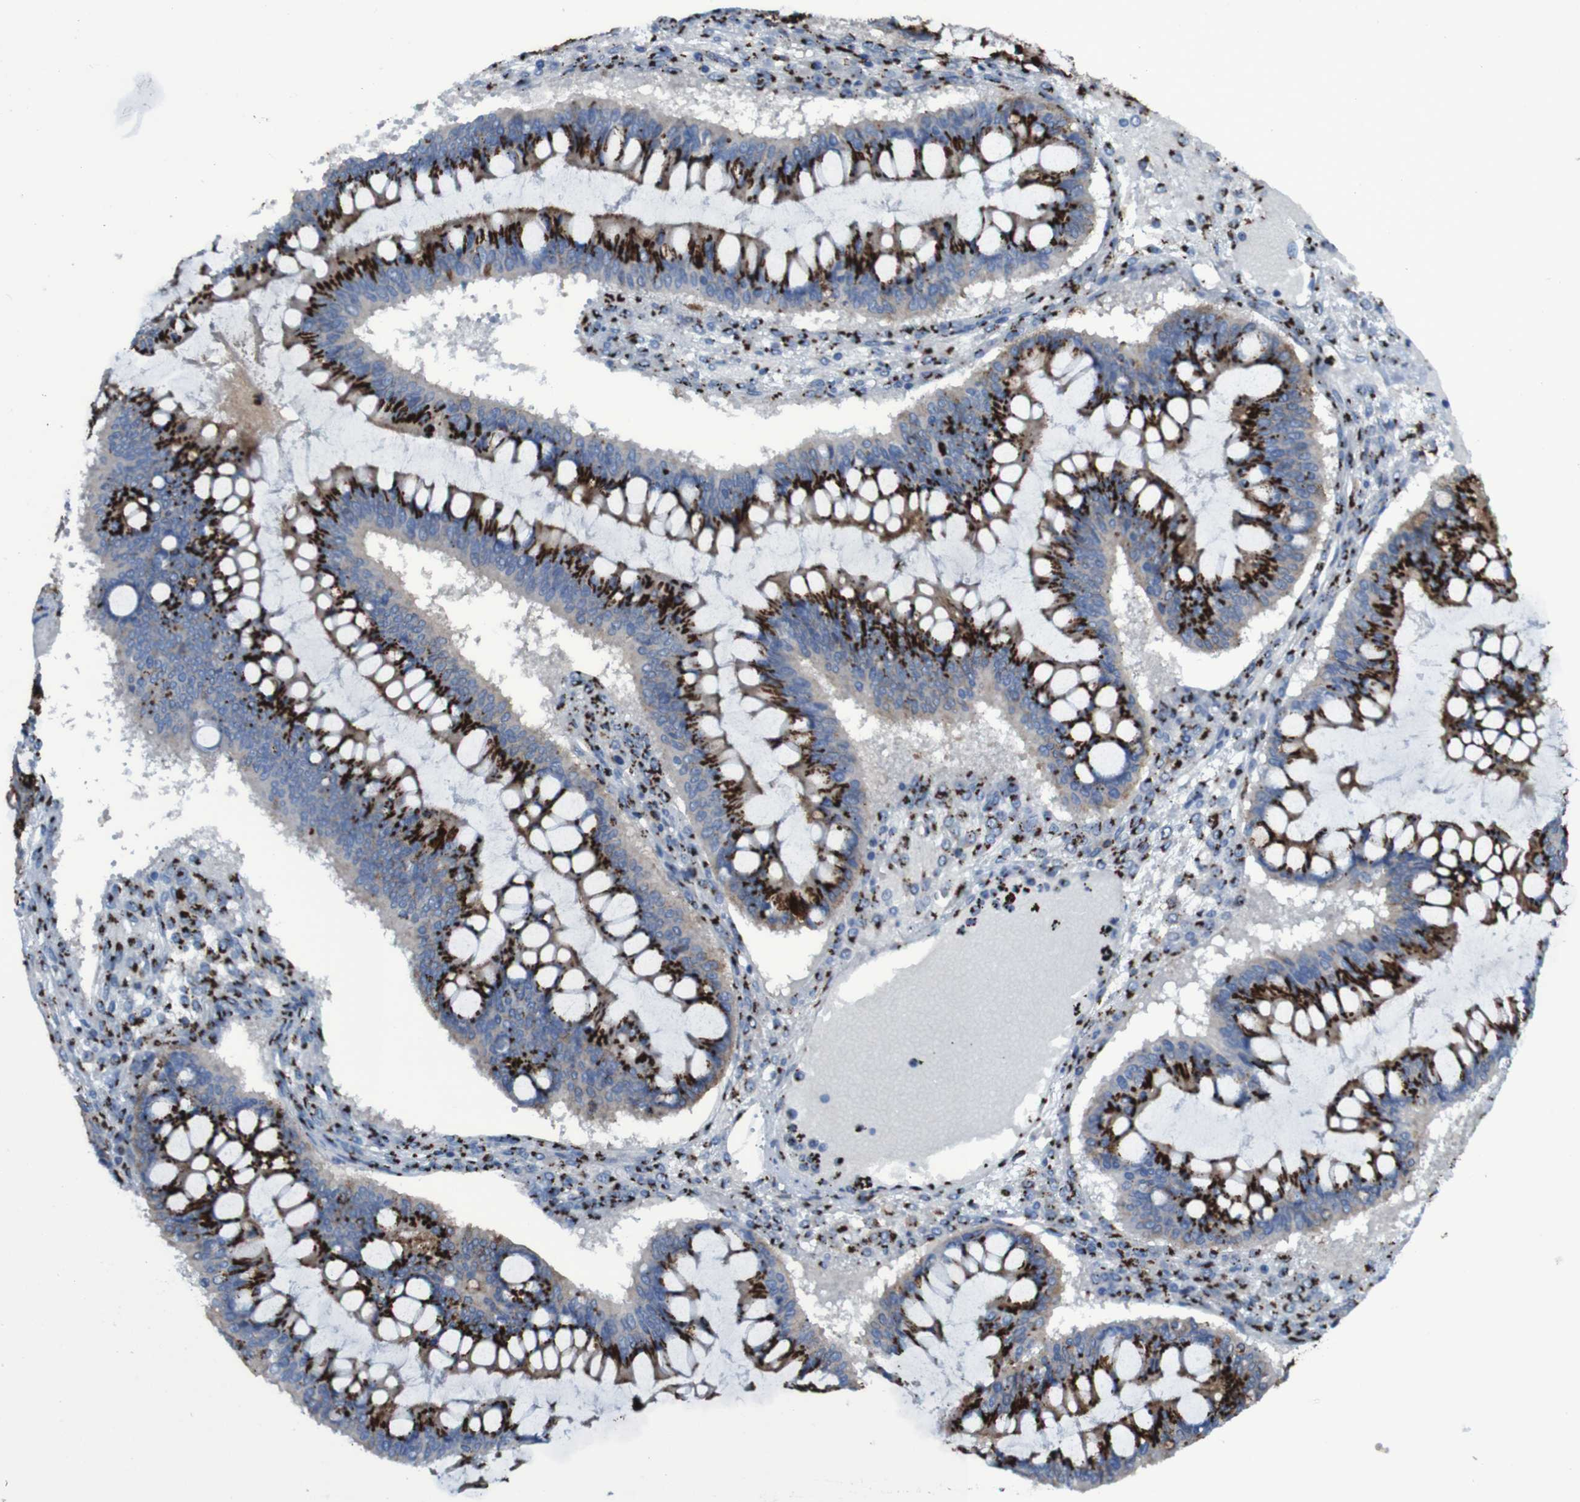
{"staining": {"intensity": "strong", "quantity": ">75%", "location": "cytoplasmic/membranous"}, "tissue": "ovarian cancer", "cell_type": "Tumor cells", "image_type": "cancer", "snomed": [{"axis": "morphology", "description": "Cystadenocarcinoma, mucinous, NOS"}, {"axis": "topography", "description": "Ovary"}], "caption": "DAB immunohistochemical staining of human ovarian cancer exhibits strong cytoplasmic/membranous protein expression in about >75% of tumor cells. (IHC, brightfield microscopy, high magnification).", "gene": "GOLM1", "patient": {"sex": "female", "age": 73}}